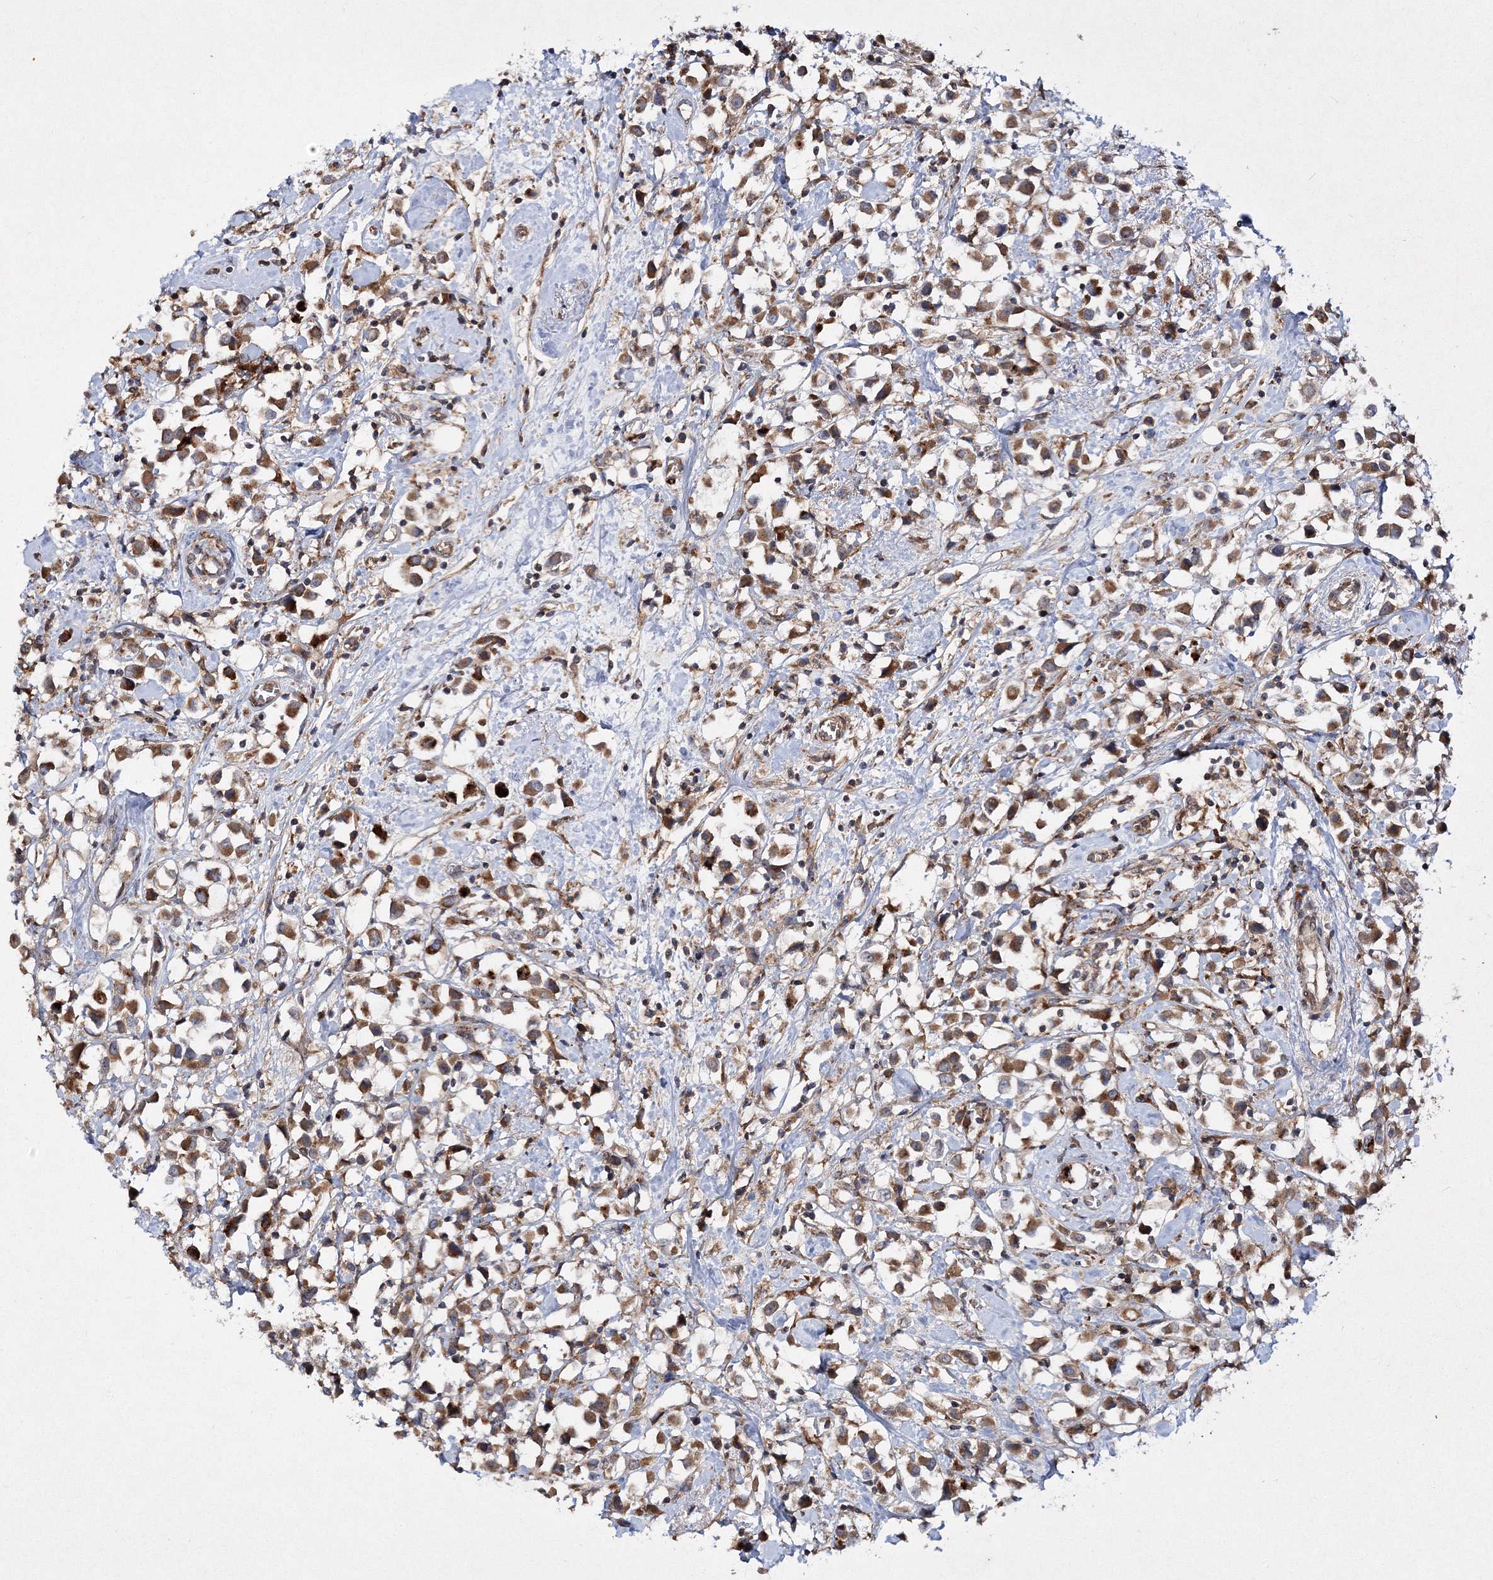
{"staining": {"intensity": "moderate", "quantity": ">75%", "location": "cytoplasmic/membranous"}, "tissue": "breast cancer", "cell_type": "Tumor cells", "image_type": "cancer", "snomed": [{"axis": "morphology", "description": "Duct carcinoma"}, {"axis": "topography", "description": "Breast"}], "caption": "An image showing moderate cytoplasmic/membranous expression in about >75% of tumor cells in breast cancer (intraductal carcinoma), as visualized by brown immunohistochemical staining.", "gene": "DNAJC13", "patient": {"sex": "female", "age": 61}}